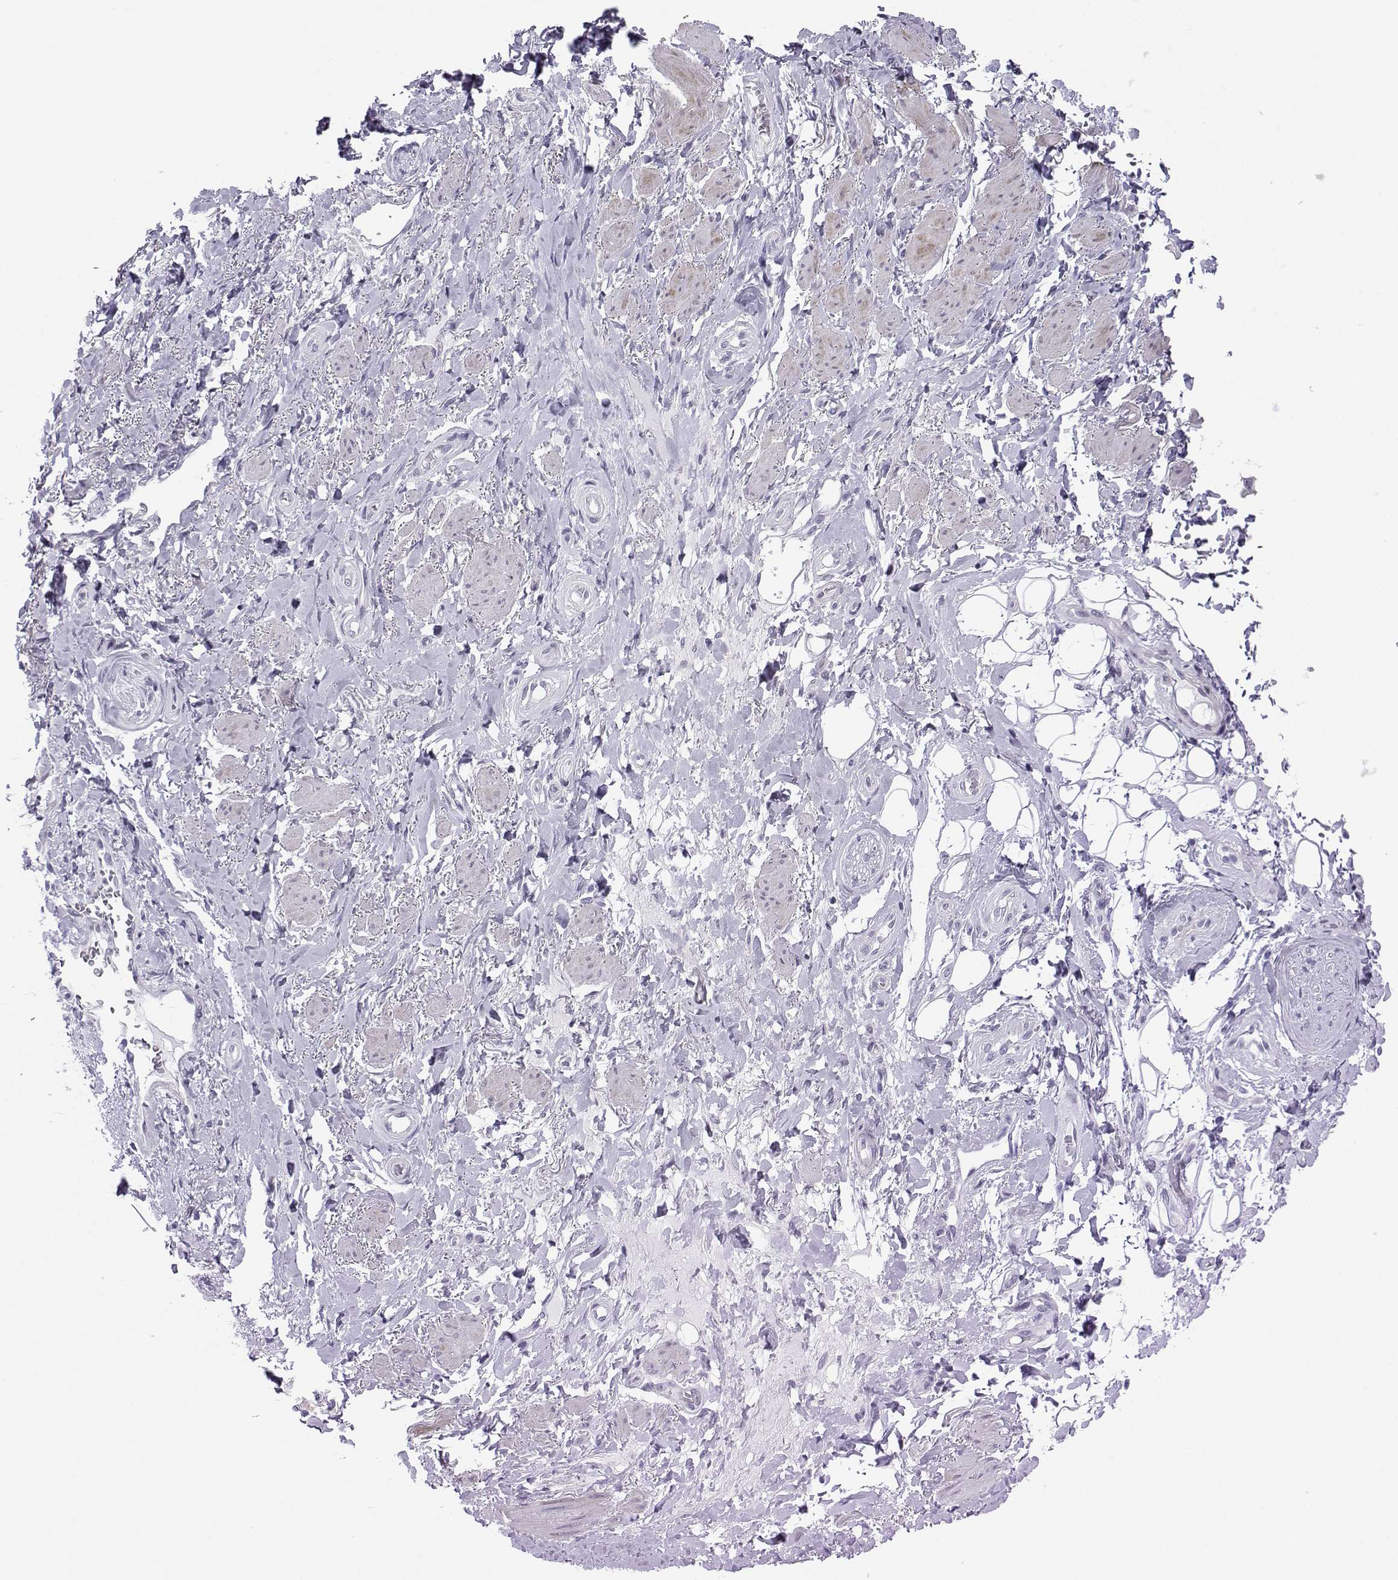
{"staining": {"intensity": "negative", "quantity": "none", "location": "none"}, "tissue": "adipose tissue", "cell_type": "Adipocytes", "image_type": "normal", "snomed": [{"axis": "morphology", "description": "Normal tissue, NOS"}, {"axis": "topography", "description": "Anal"}, {"axis": "topography", "description": "Peripheral nerve tissue"}], "caption": "IHC of benign adipose tissue demonstrates no positivity in adipocytes. Nuclei are stained in blue.", "gene": "KIF17", "patient": {"sex": "male", "age": 53}}